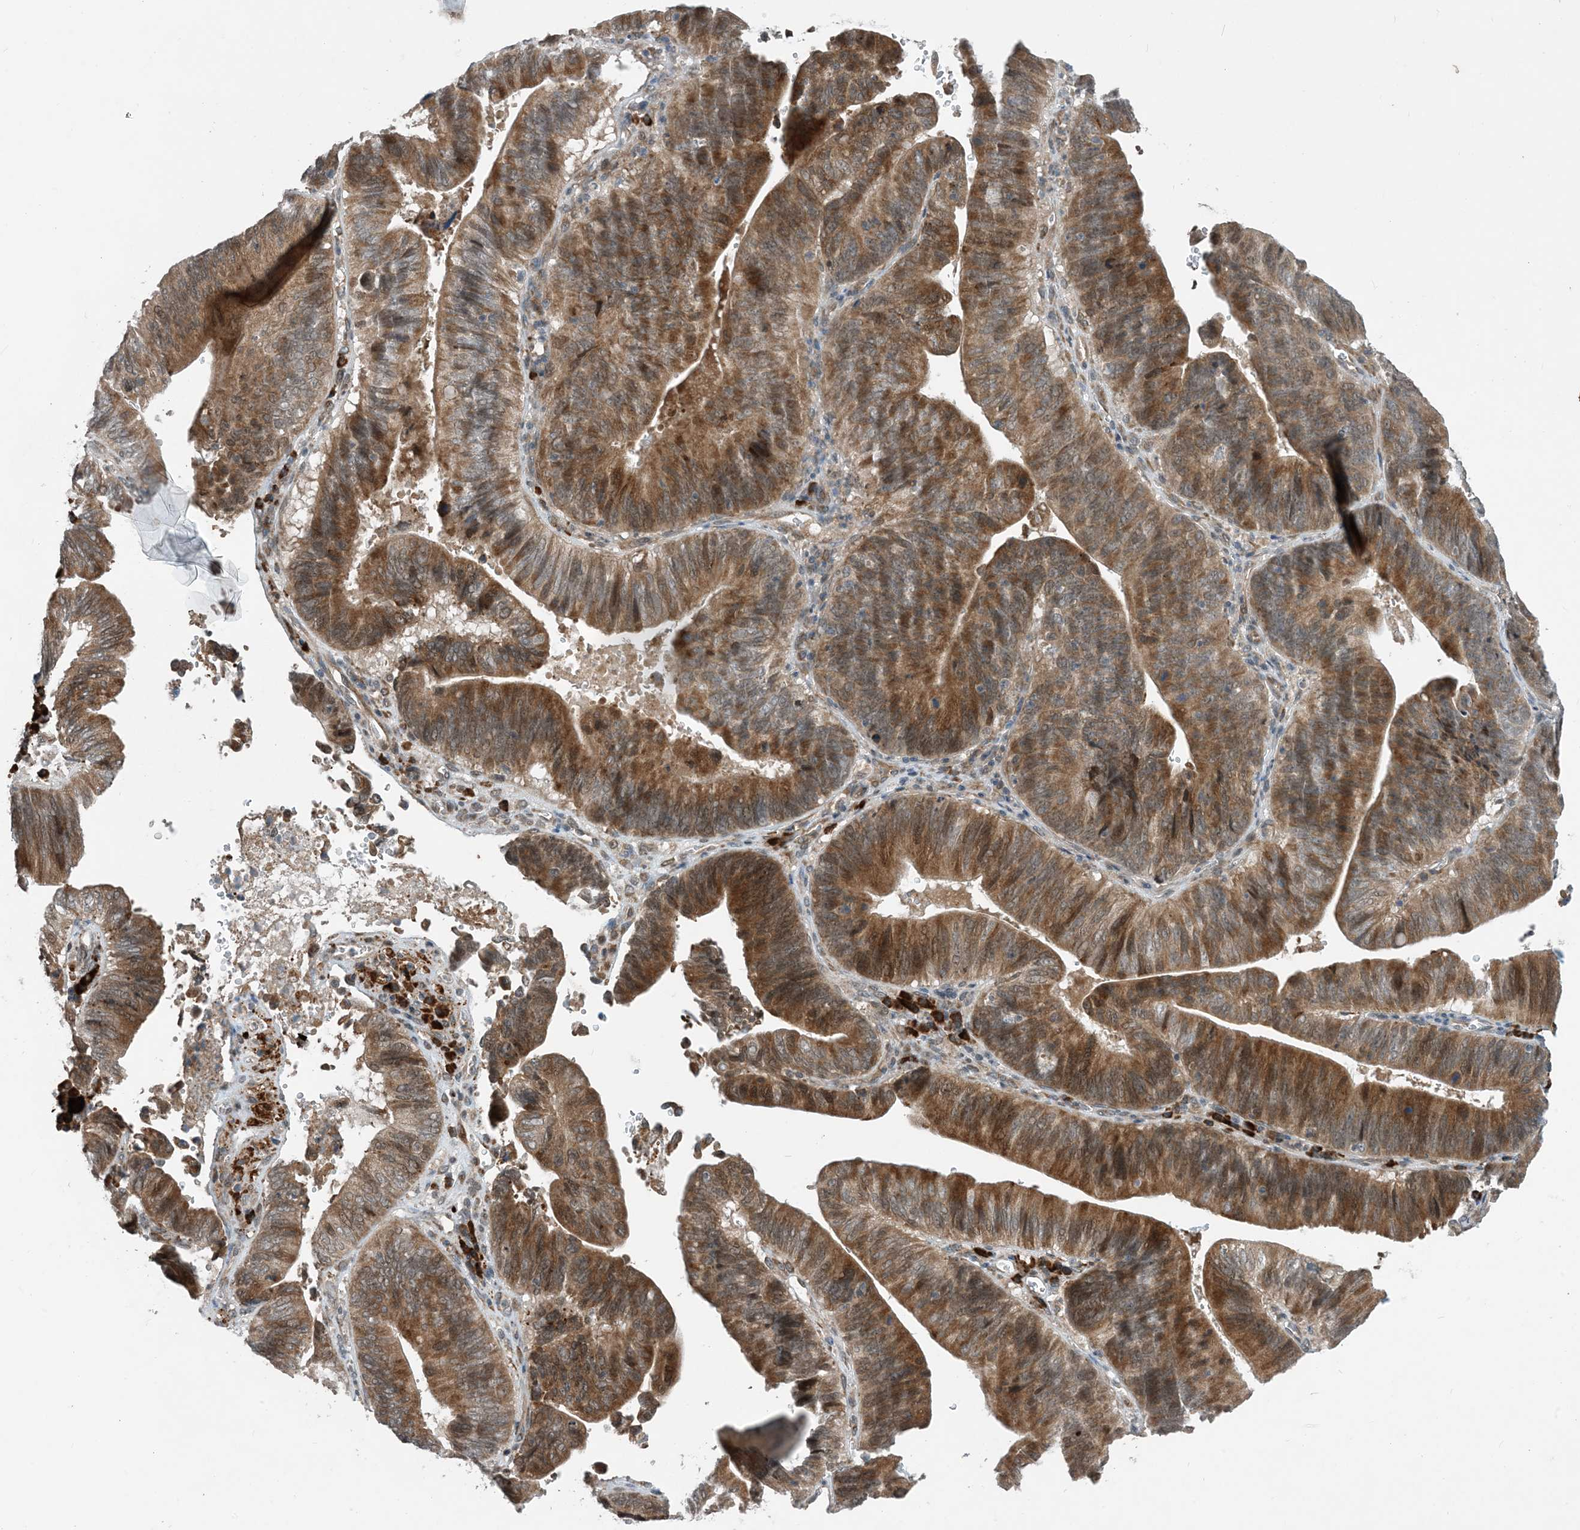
{"staining": {"intensity": "moderate", "quantity": ">75%", "location": "cytoplasmic/membranous,nuclear"}, "tissue": "pancreatic cancer", "cell_type": "Tumor cells", "image_type": "cancer", "snomed": [{"axis": "morphology", "description": "Adenocarcinoma, NOS"}, {"axis": "topography", "description": "Pancreas"}], "caption": "A micrograph of pancreatic cancer stained for a protein displays moderate cytoplasmic/membranous and nuclear brown staining in tumor cells.", "gene": "PHOSPHO2", "patient": {"sex": "male", "age": 63}}